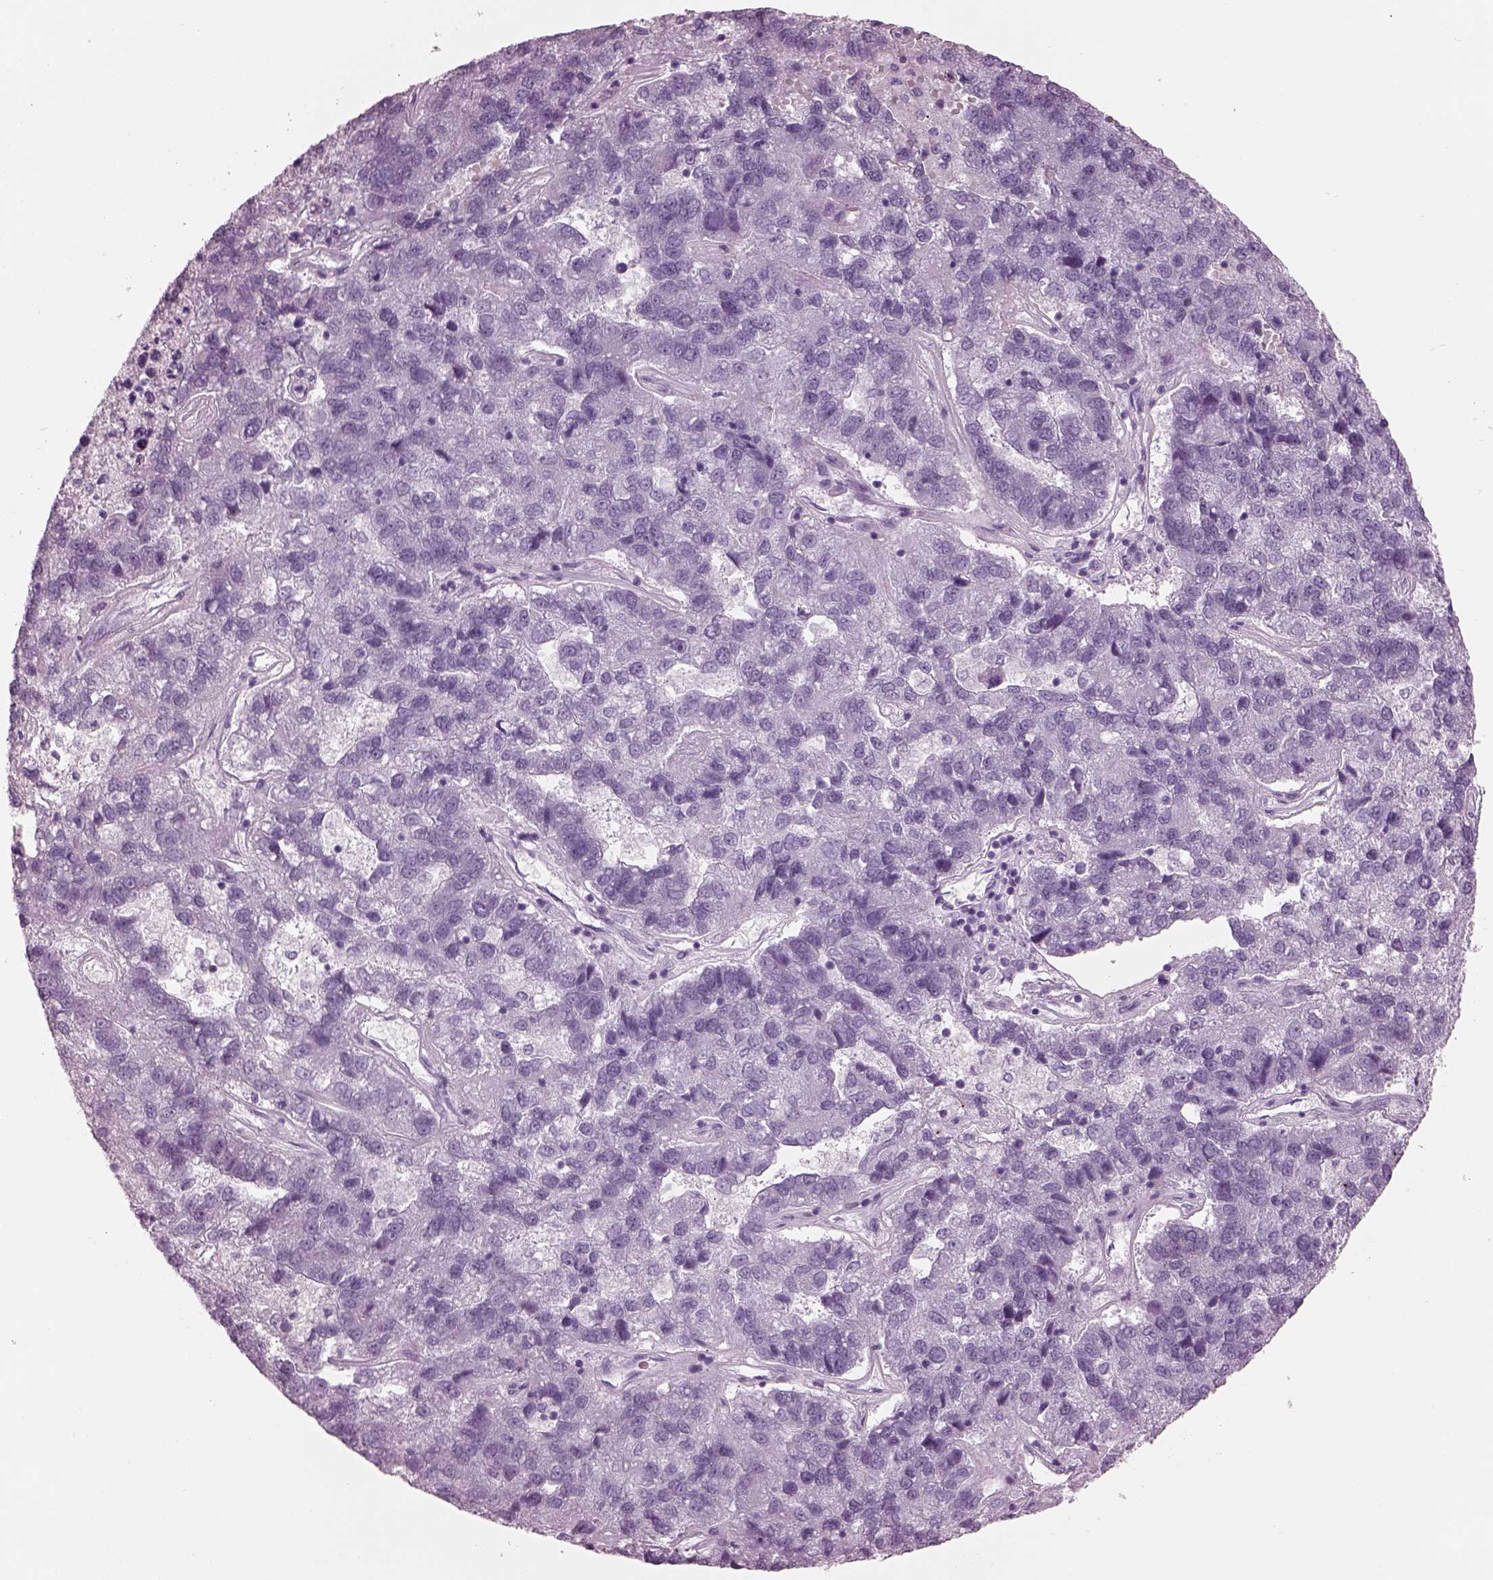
{"staining": {"intensity": "negative", "quantity": "none", "location": "none"}, "tissue": "pancreatic cancer", "cell_type": "Tumor cells", "image_type": "cancer", "snomed": [{"axis": "morphology", "description": "Adenocarcinoma, NOS"}, {"axis": "topography", "description": "Pancreas"}], "caption": "Tumor cells show no significant protein expression in adenocarcinoma (pancreatic). Nuclei are stained in blue.", "gene": "HYDIN", "patient": {"sex": "female", "age": 61}}